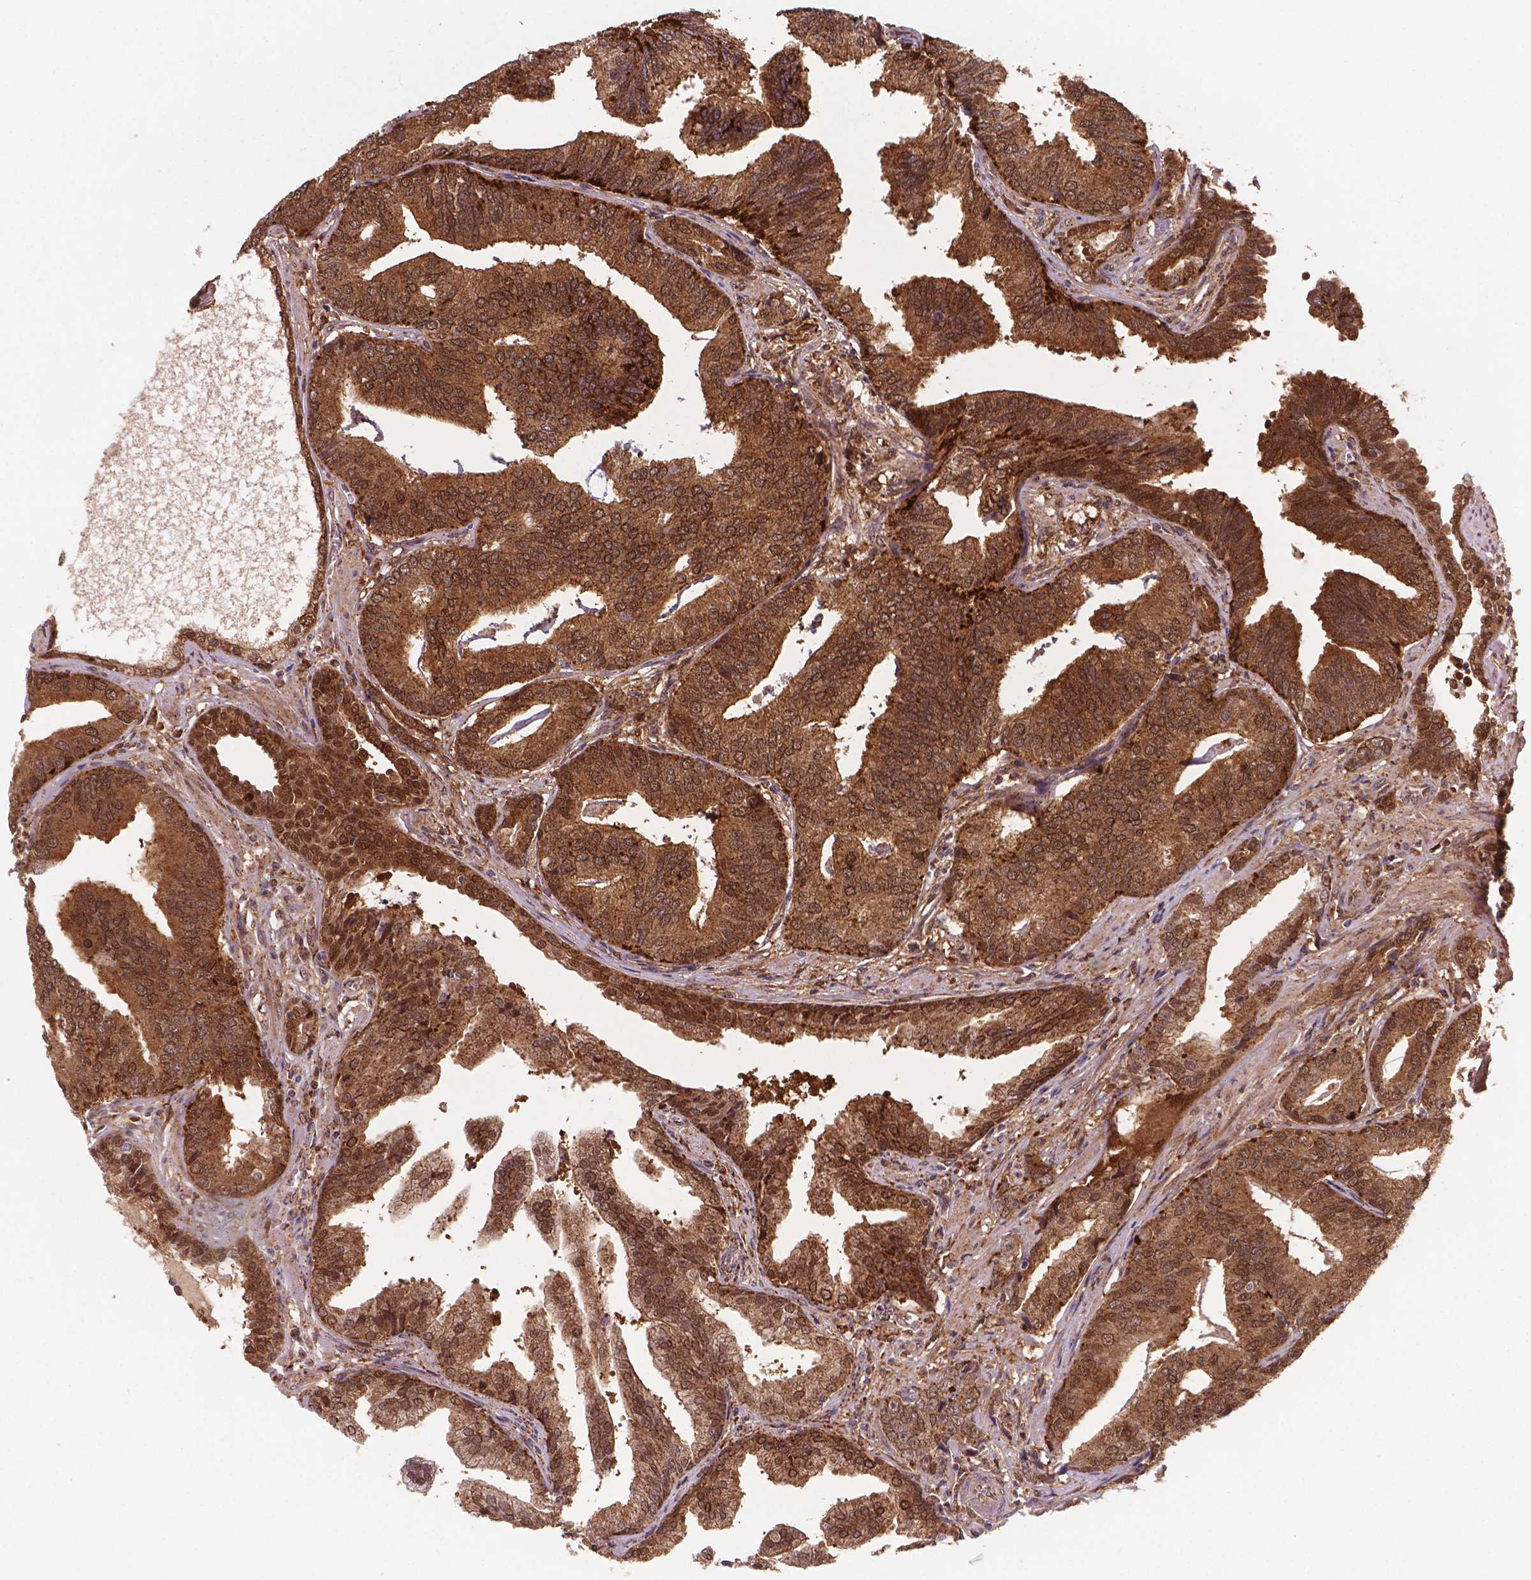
{"staining": {"intensity": "moderate", "quantity": ">75%", "location": "cytoplasmic/membranous,nuclear"}, "tissue": "prostate cancer", "cell_type": "Tumor cells", "image_type": "cancer", "snomed": [{"axis": "morphology", "description": "Adenocarcinoma, NOS"}, {"axis": "topography", "description": "Prostate"}], "caption": "Protein positivity by immunohistochemistry (IHC) exhibits moderate cytoplasmic/membranous and nuclear staining in approximately >75% of tumor cells in prostate adenocarcinoma.", "gene": "PLIN3", "patient": {"sex": "male", "age": 64}}